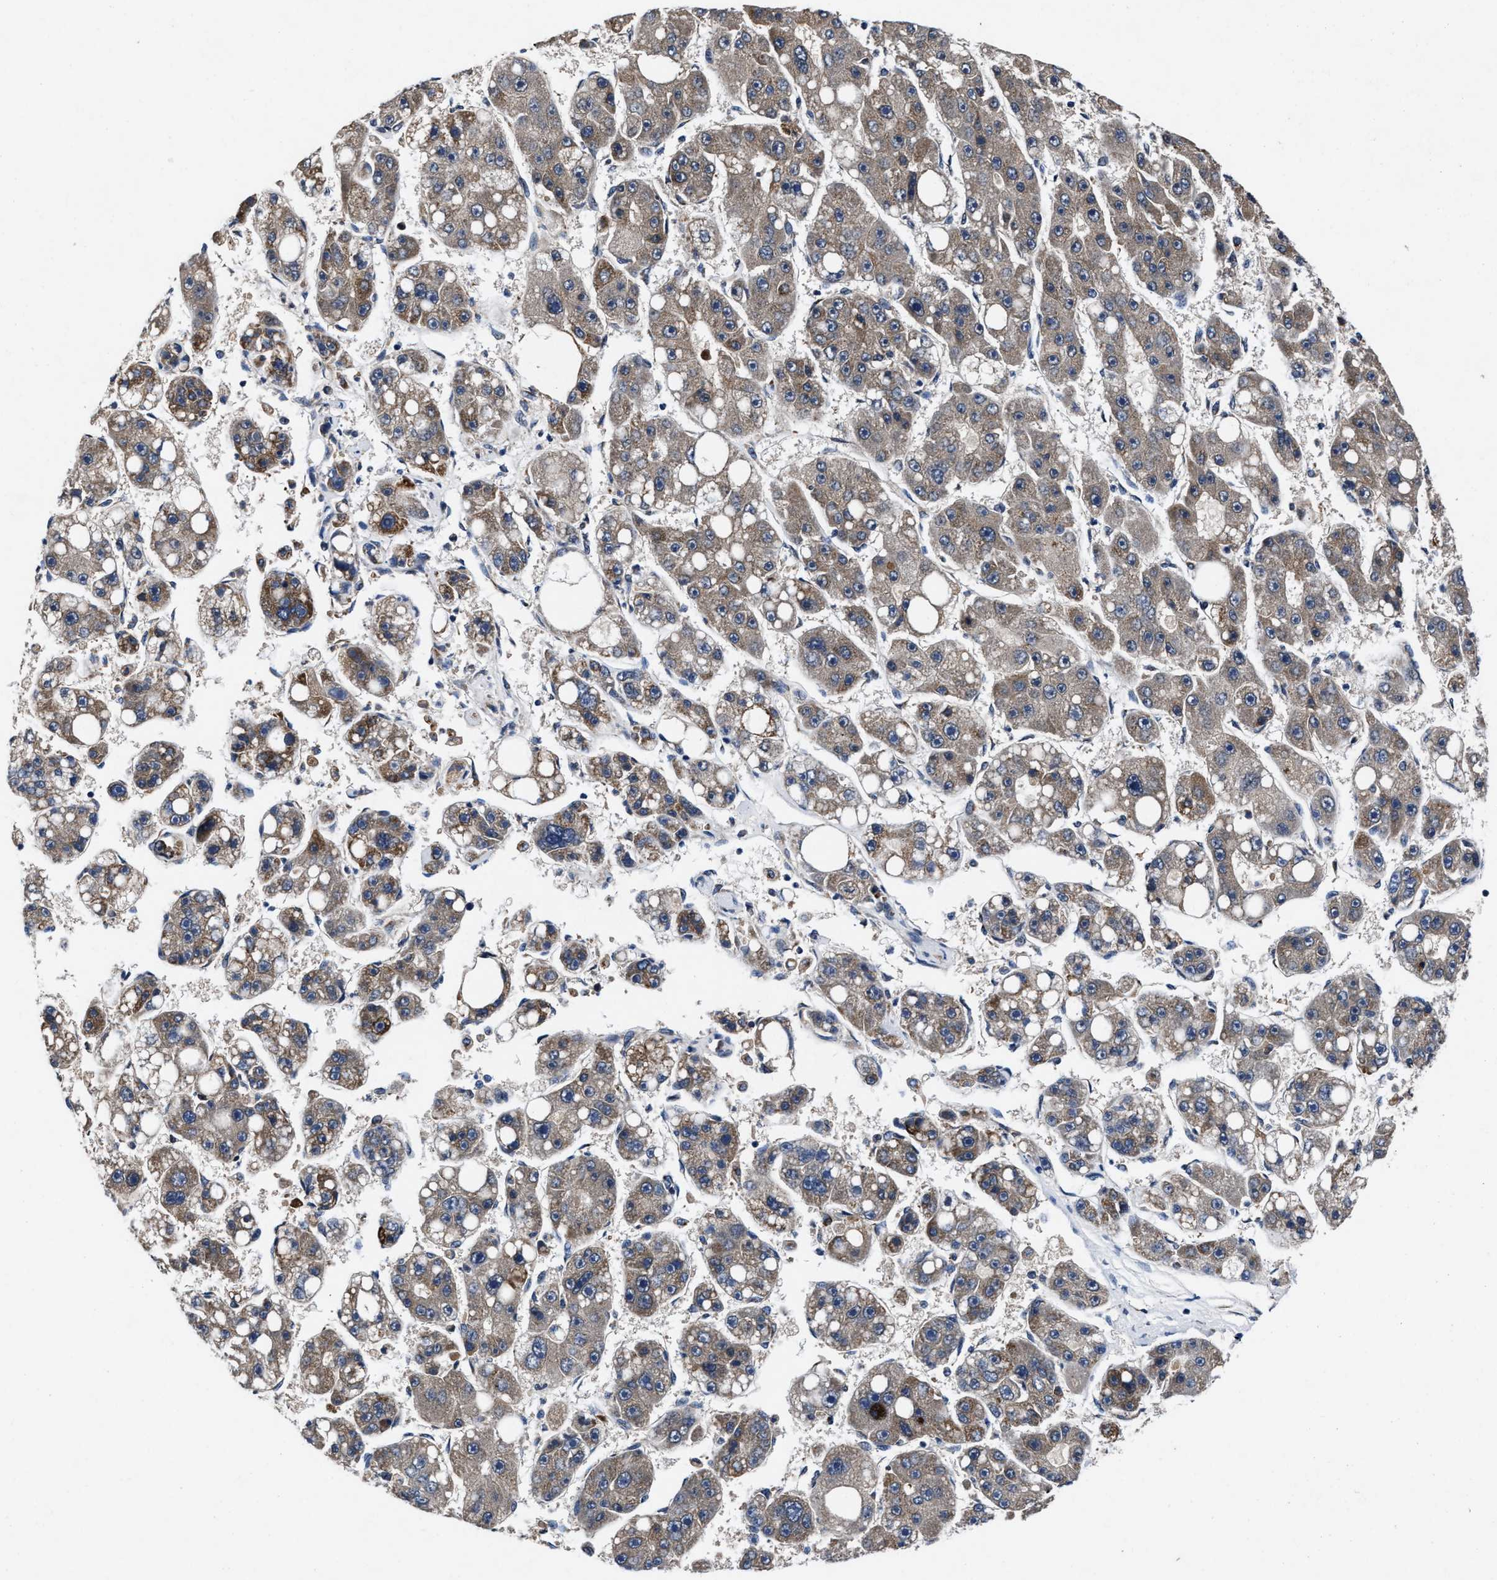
{"staining": {"intensity": "moderate", "quantity": "<25%", "location": "cytoplasmic/membranous"}, "tissue": "liver cancer", "cell_type": "Tumor cells", "image_type": "cancer", "snomed": [{"axis": "morphology", "description": "Carcinoma, Hepatocellular, NOS"}, {"axis": "topography", "description": "Liver"}], "caption": "The immunohistochemical stain highlights moderate cytoplasmic/membranous positivity in tumor cells of liver hepatocellular carcinoma tissue.", "gene": "TMEM53", "patient": {"sex": "female", "age": 61}}